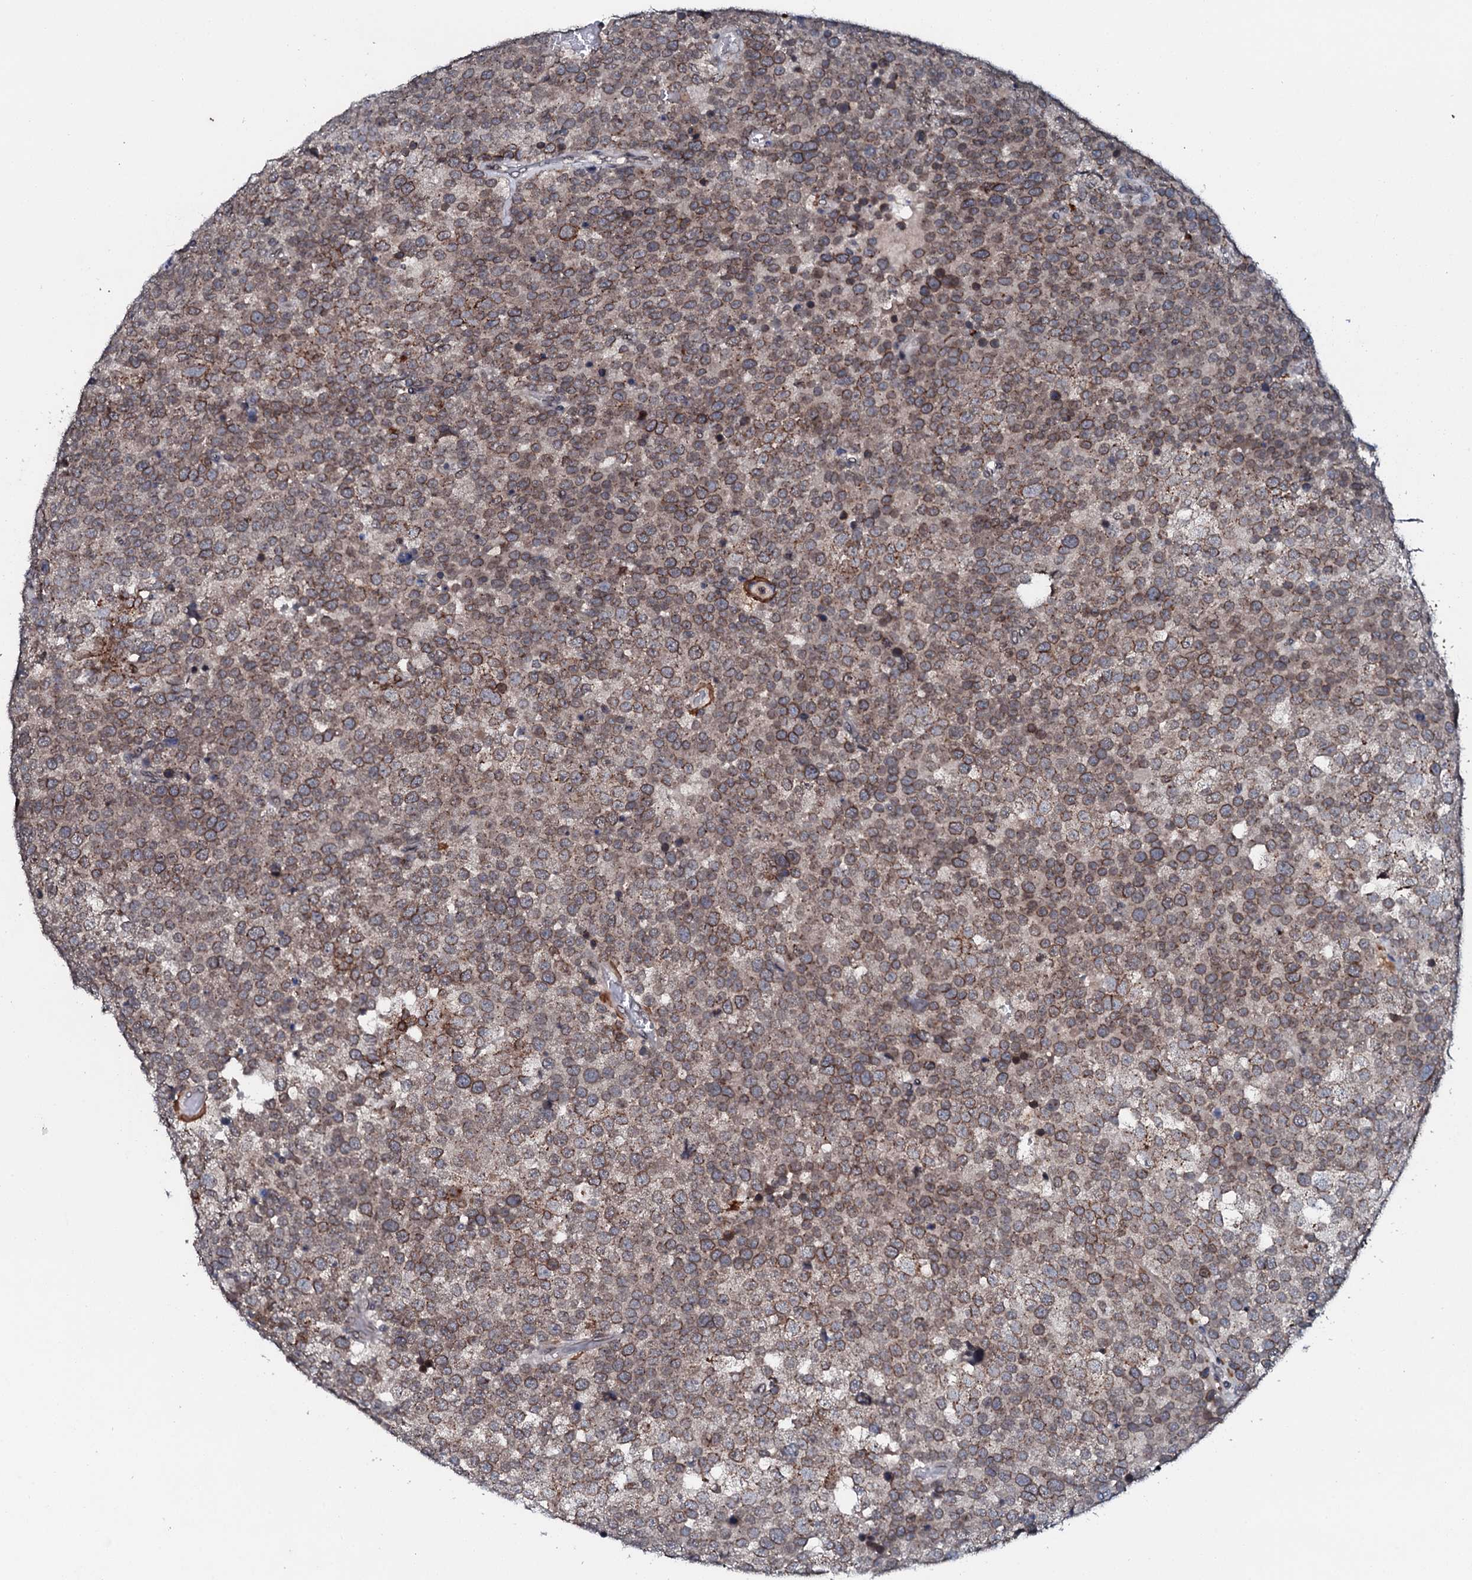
{"staining": {"intensity": "weak", "quantity": ">75%", "location": "cytoplasmic/membranous"}, "tissue": "testis cancer", "cell_type": "Tumor cells", "image_type": "cancer", "snomed": [{"axis": "morphology", "description": "Seminoma, NOS"}, {"axis": "topography", "description": "Testis"}], "caption": "Immunohistochemical staining of seminoma (testis) exhibits weak cytoplasmic/membranous protein positivity in approximately >75% of tumor cells.", "gene": "SNTA1", "patient": {"sex": "male", "age": 71}}